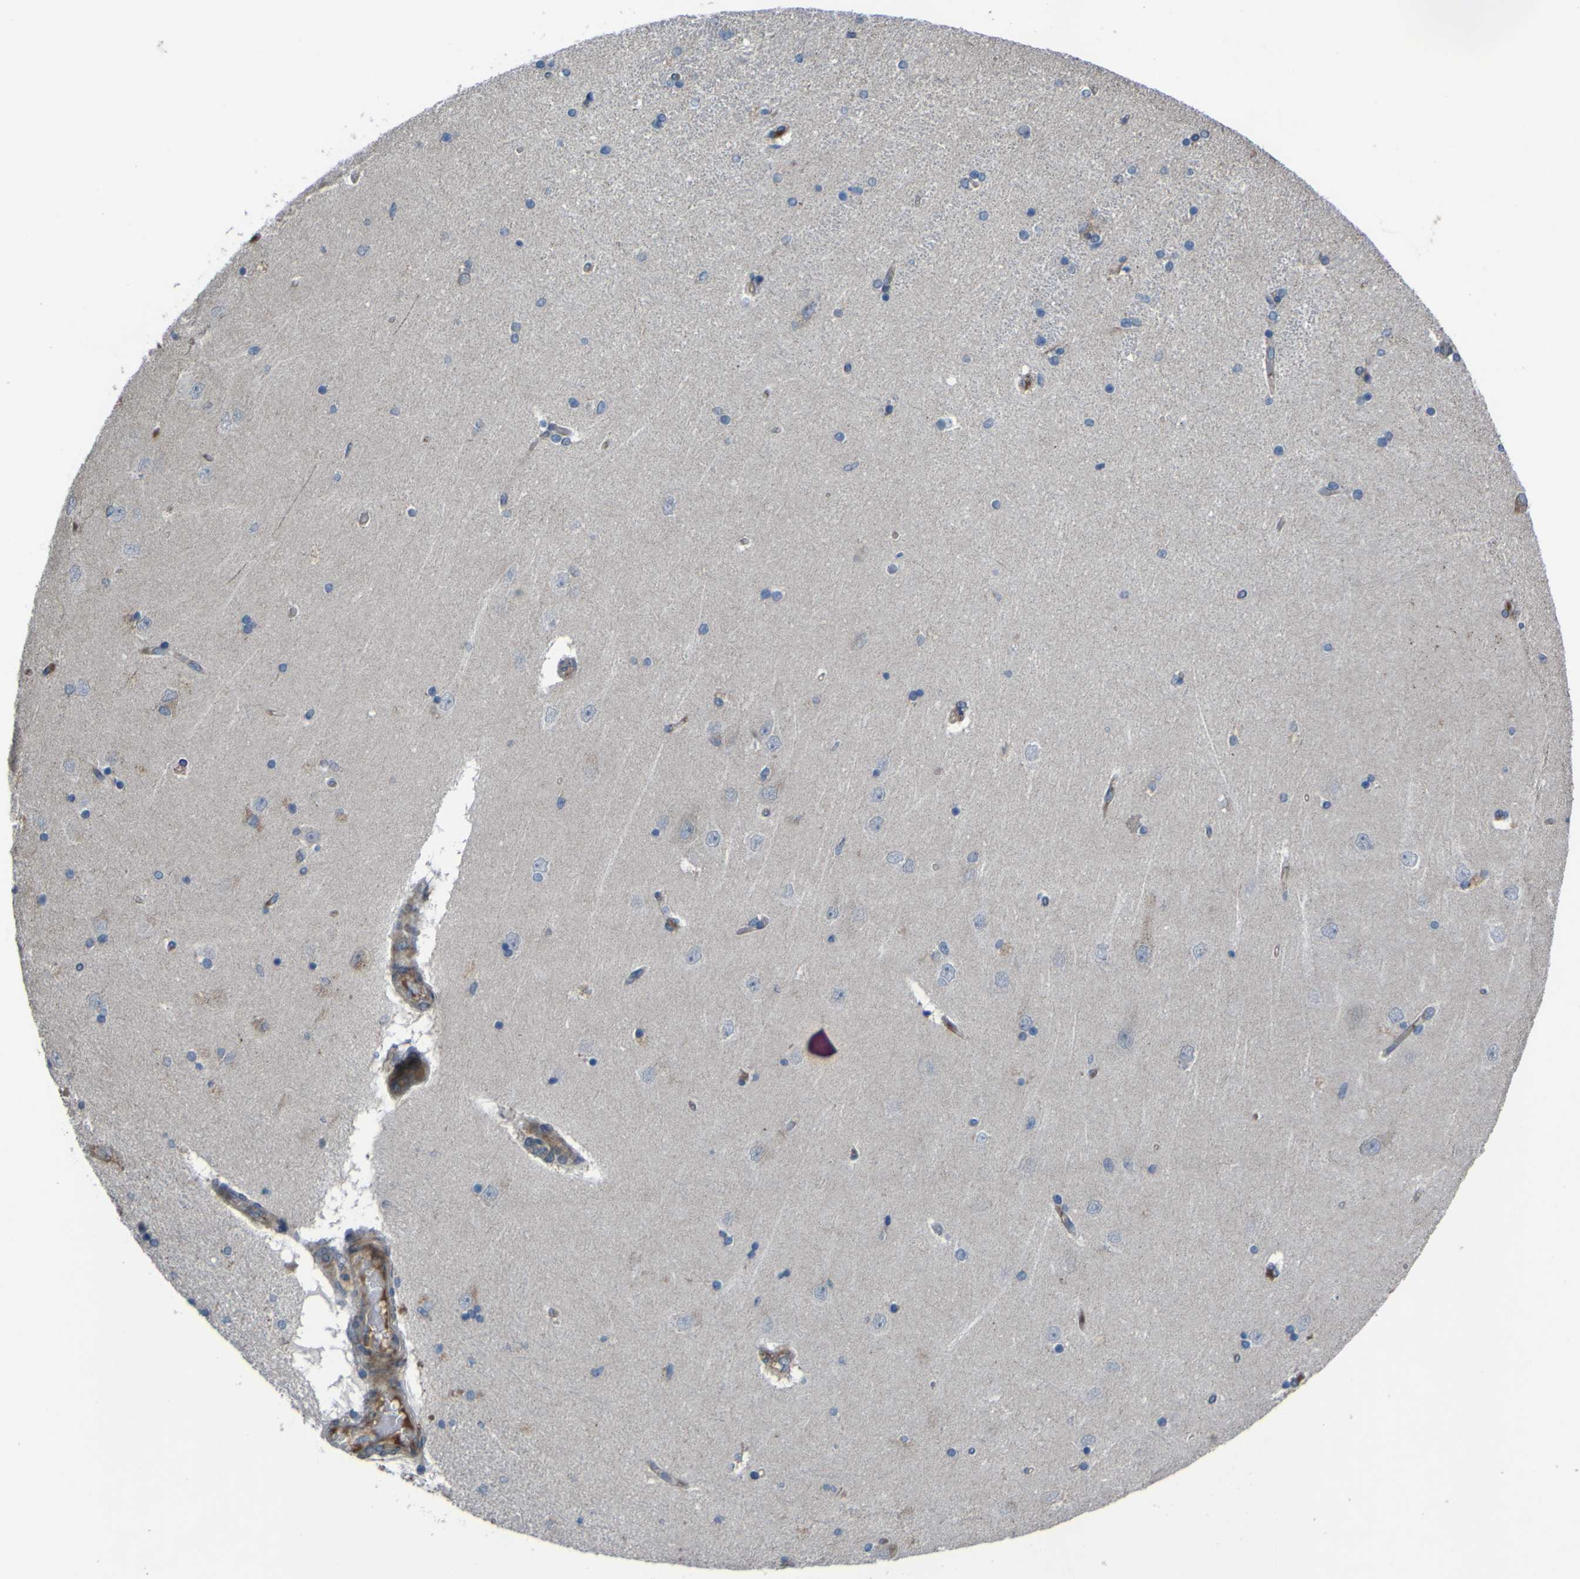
{"staining": {"intensity": "negative", "quantity": "none", "location": "none"}, "tissue": "hippocampus", "cell_type": "Glial cells", "image_type": "normal", "snomed": [{"axis": "morphology", "description": "Normal tissue, NOS"}, {"axis": "topography", "description": "Hippocampus"}], "caption": "This is an immunohistochemistry photomicrograph of unremarkable human hippocampus. There is no expression in glial cells.", "gene": "GPLD1", "patient": {"sex": "female", "age": 54}}